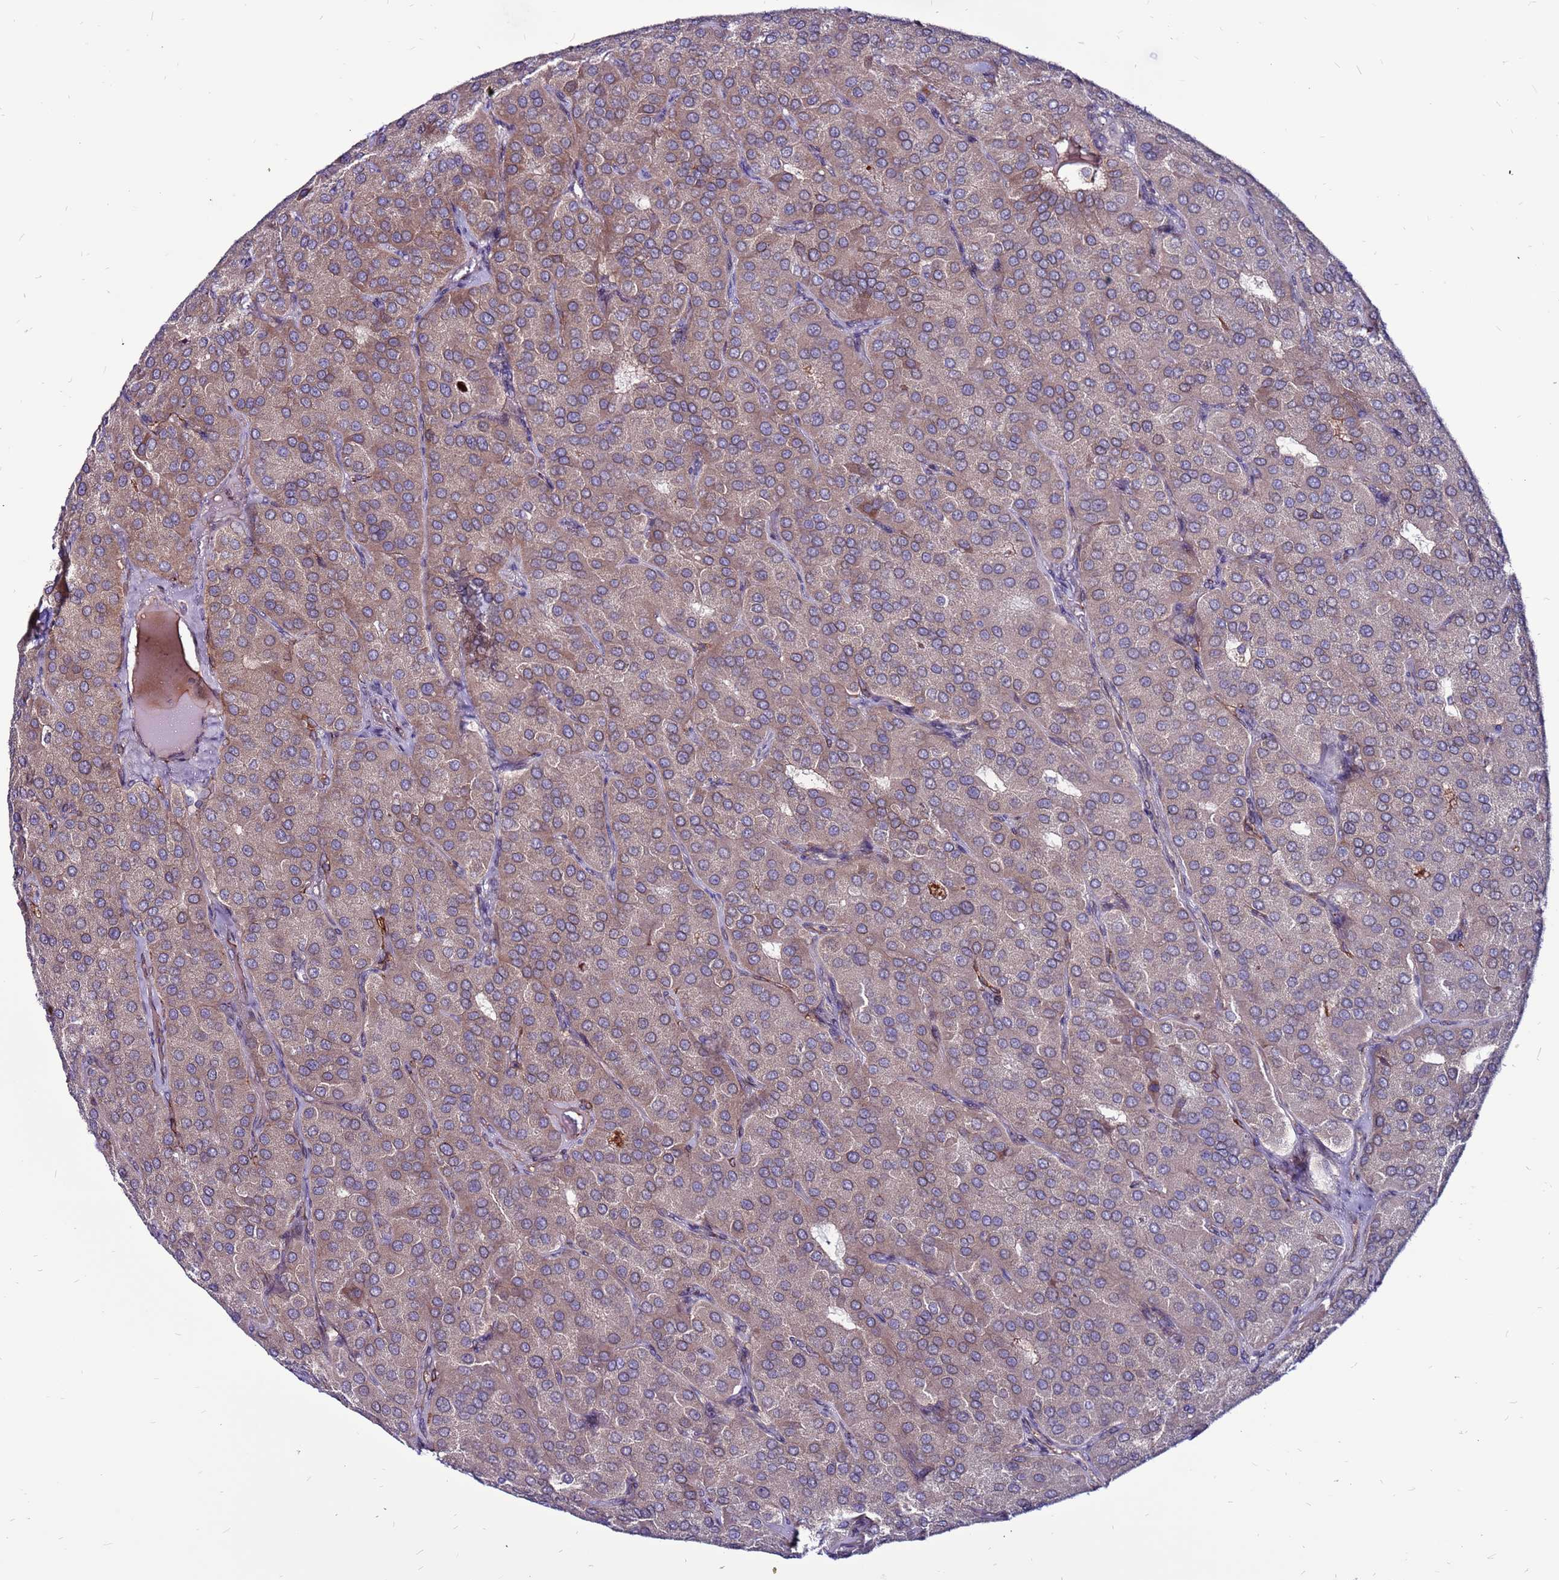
{"staining": {"intensity": "weak", "quantity": "25%-75%", "location": "cytoplasmic/membranous"}, "tissue": "parathyroid gland", "cell_type": "Glandular cells", "image_type": "normal", "snomed": [{"axis": "morphology", "description": "Normal tissue, NOS"}, {"axis": "morphology", "description": "Adenoma, NOS"}, {"axis": "topography", "description": "Parathyroid gland"}], "caption": "An IHC image of benign tissue is shown. Protein staining in brown labels weak cytoplasmic/membranous positivity in parathyroid gland within glandular cells.", "gene": "CCDC71", "patient": {"sex": "female", "age": 86}}